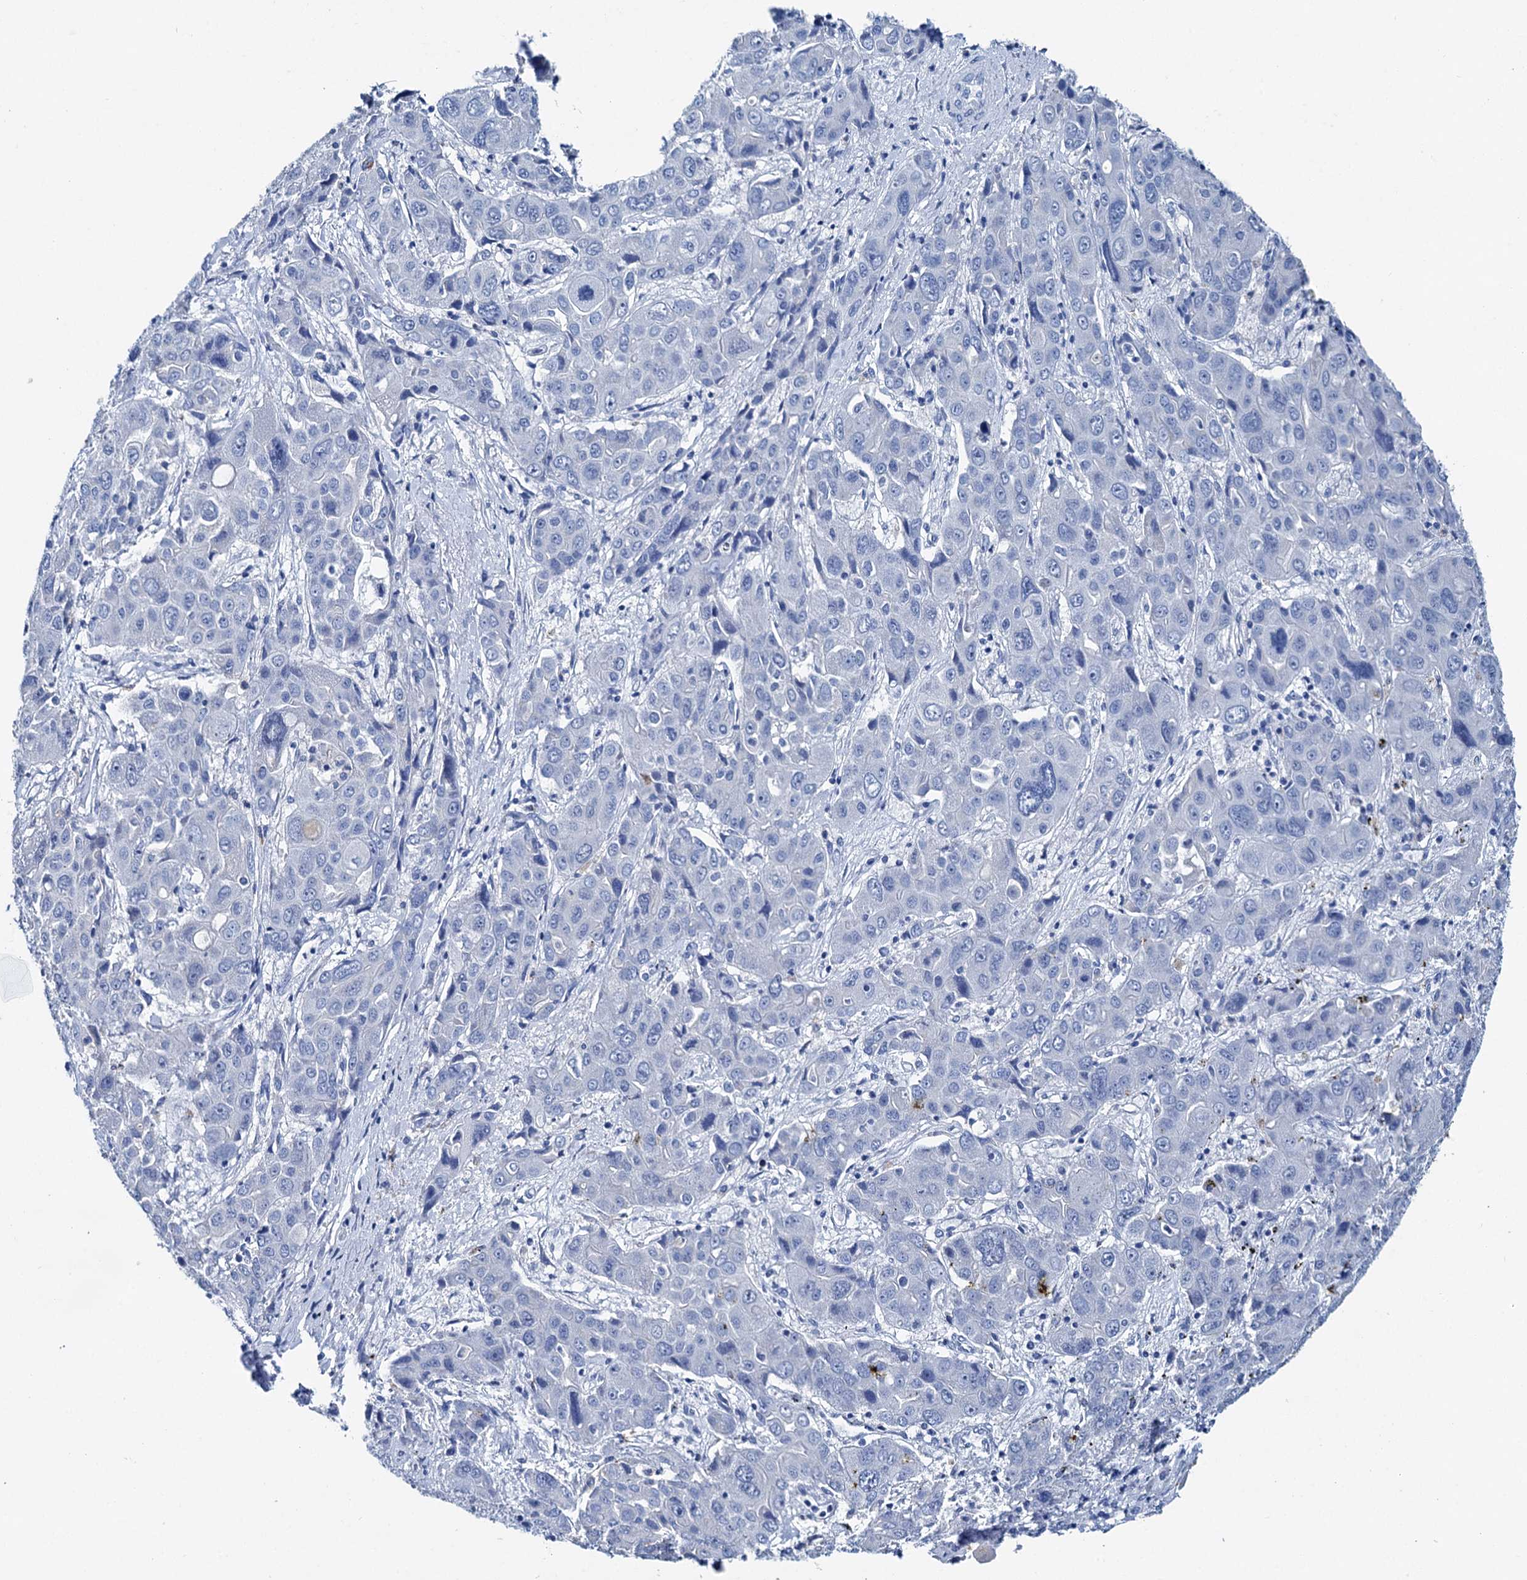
{"staining": {"intensity": "negative", "quantity": "none", "location": "none"}, "tissue": "liver cancer", "cell_type": "Tumor cells", "image_type": "cancer", "snomed": [{"axis": "morphology", "description": "Cholangiocarcinoma"}, {"axis": "topography", "description": "Liver"}], "caption": "Immunohistochemistry (IHC) of human liver cancer (cholangiocarcinoma) demonstrates no staining in tumor cells.", "gene": "BRINP1", "patient": {"sex": "male", "age": 67}}